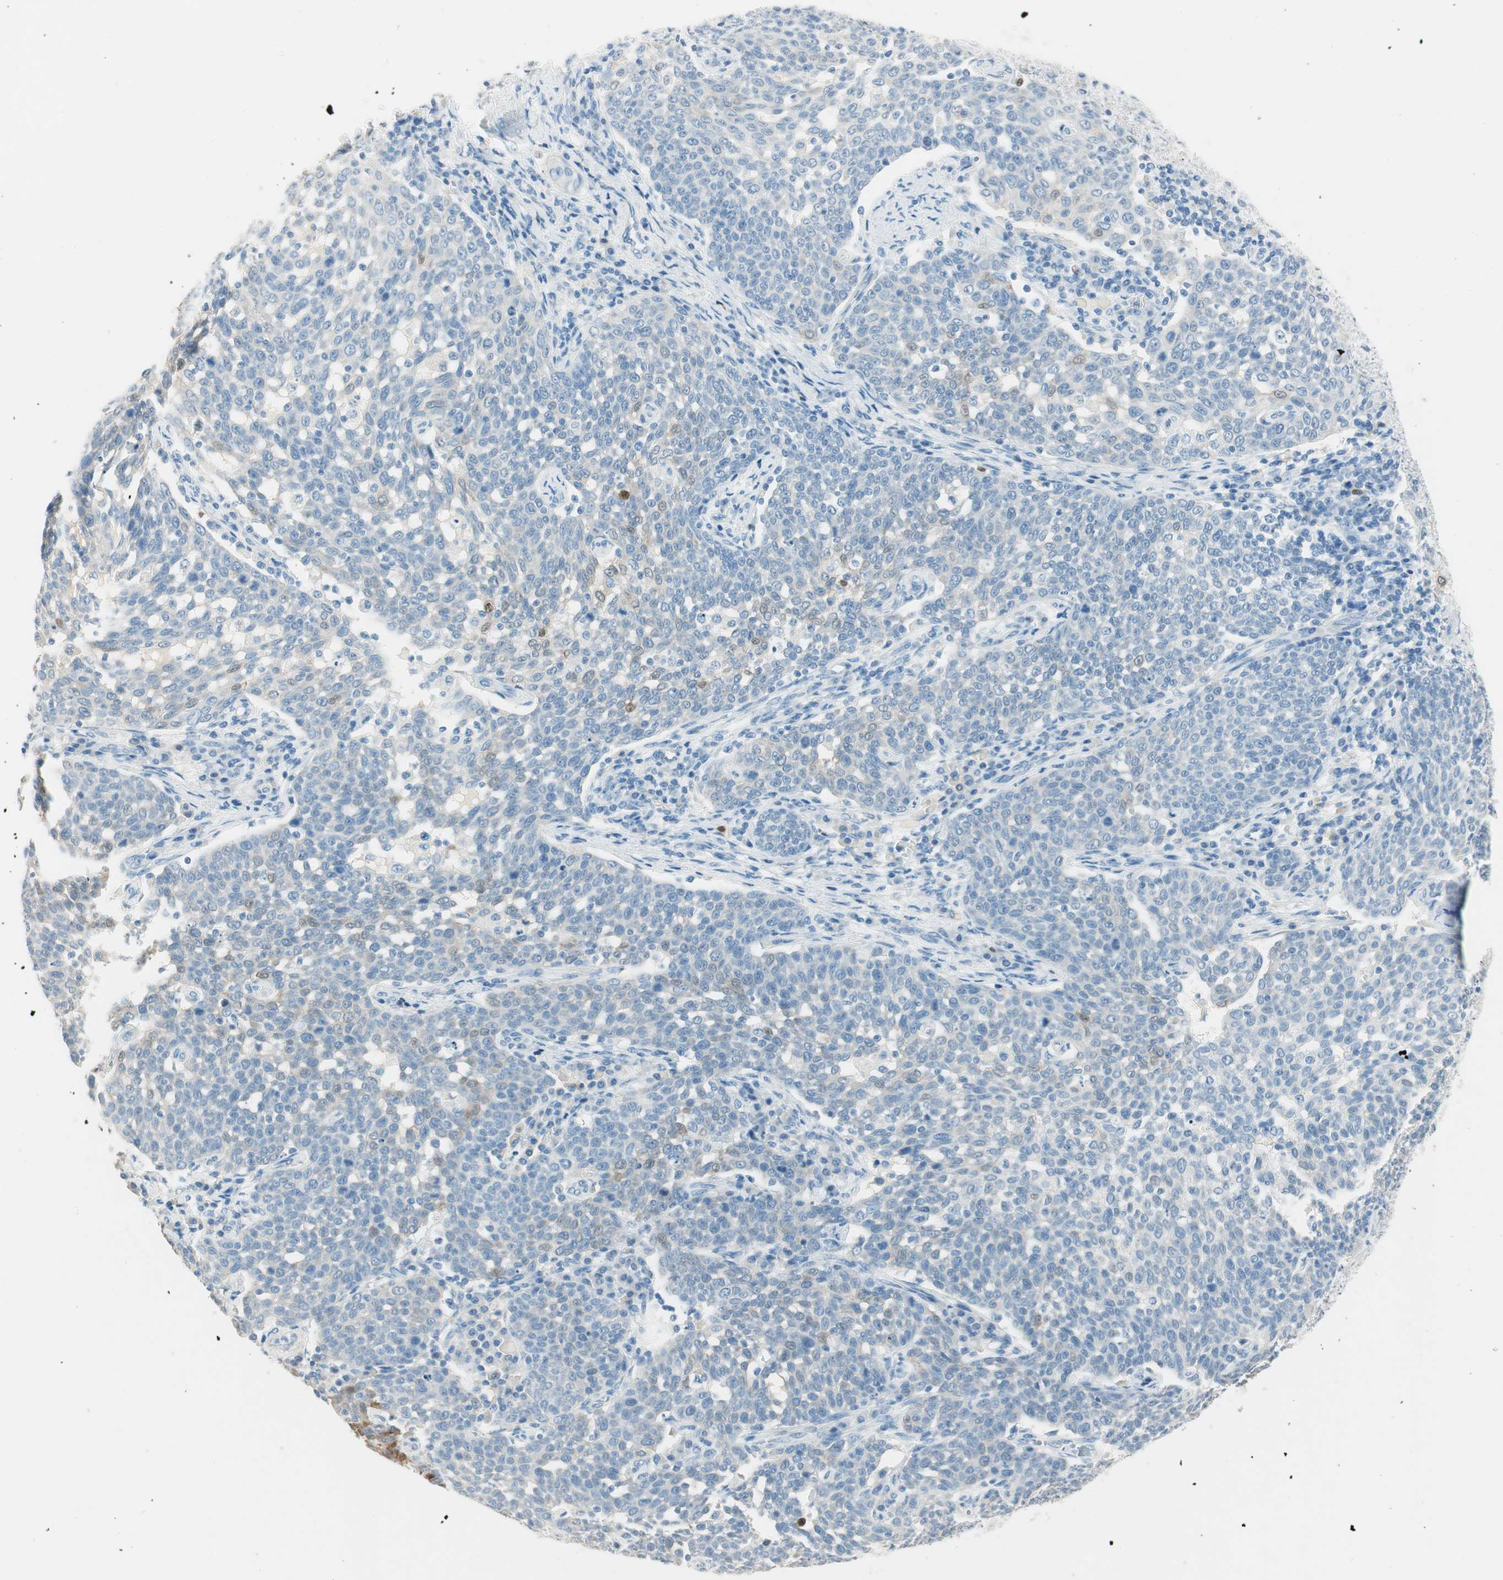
{"staining": {"intensity": "weak", "quantity": "<25%", "location": "cytoplasmic/membranous,nuclear"}, "tissue": "cervical cancer", "cell_type": "Tumor cells", "image_type": "cancer", "snomed": [{"axis": "morphology", "description": "Squamous cell carcinoma, NOS"}, {"axis": "topography", "description": "Cervix"}], "caption": "IHC photomicrograph of neoplastic tissue: cervical squamous cell carcinoma stained with DAB (3,3'-diaminobenzidine) shows no significant protein positivity in tumor cells. (DAB (3,3'-diaminobenzidine) immunohistochemistry visualized using brightfield microscopy, high magnification).", "gene": "HPGD", "patient": {"sex": "female", "age": 34}}